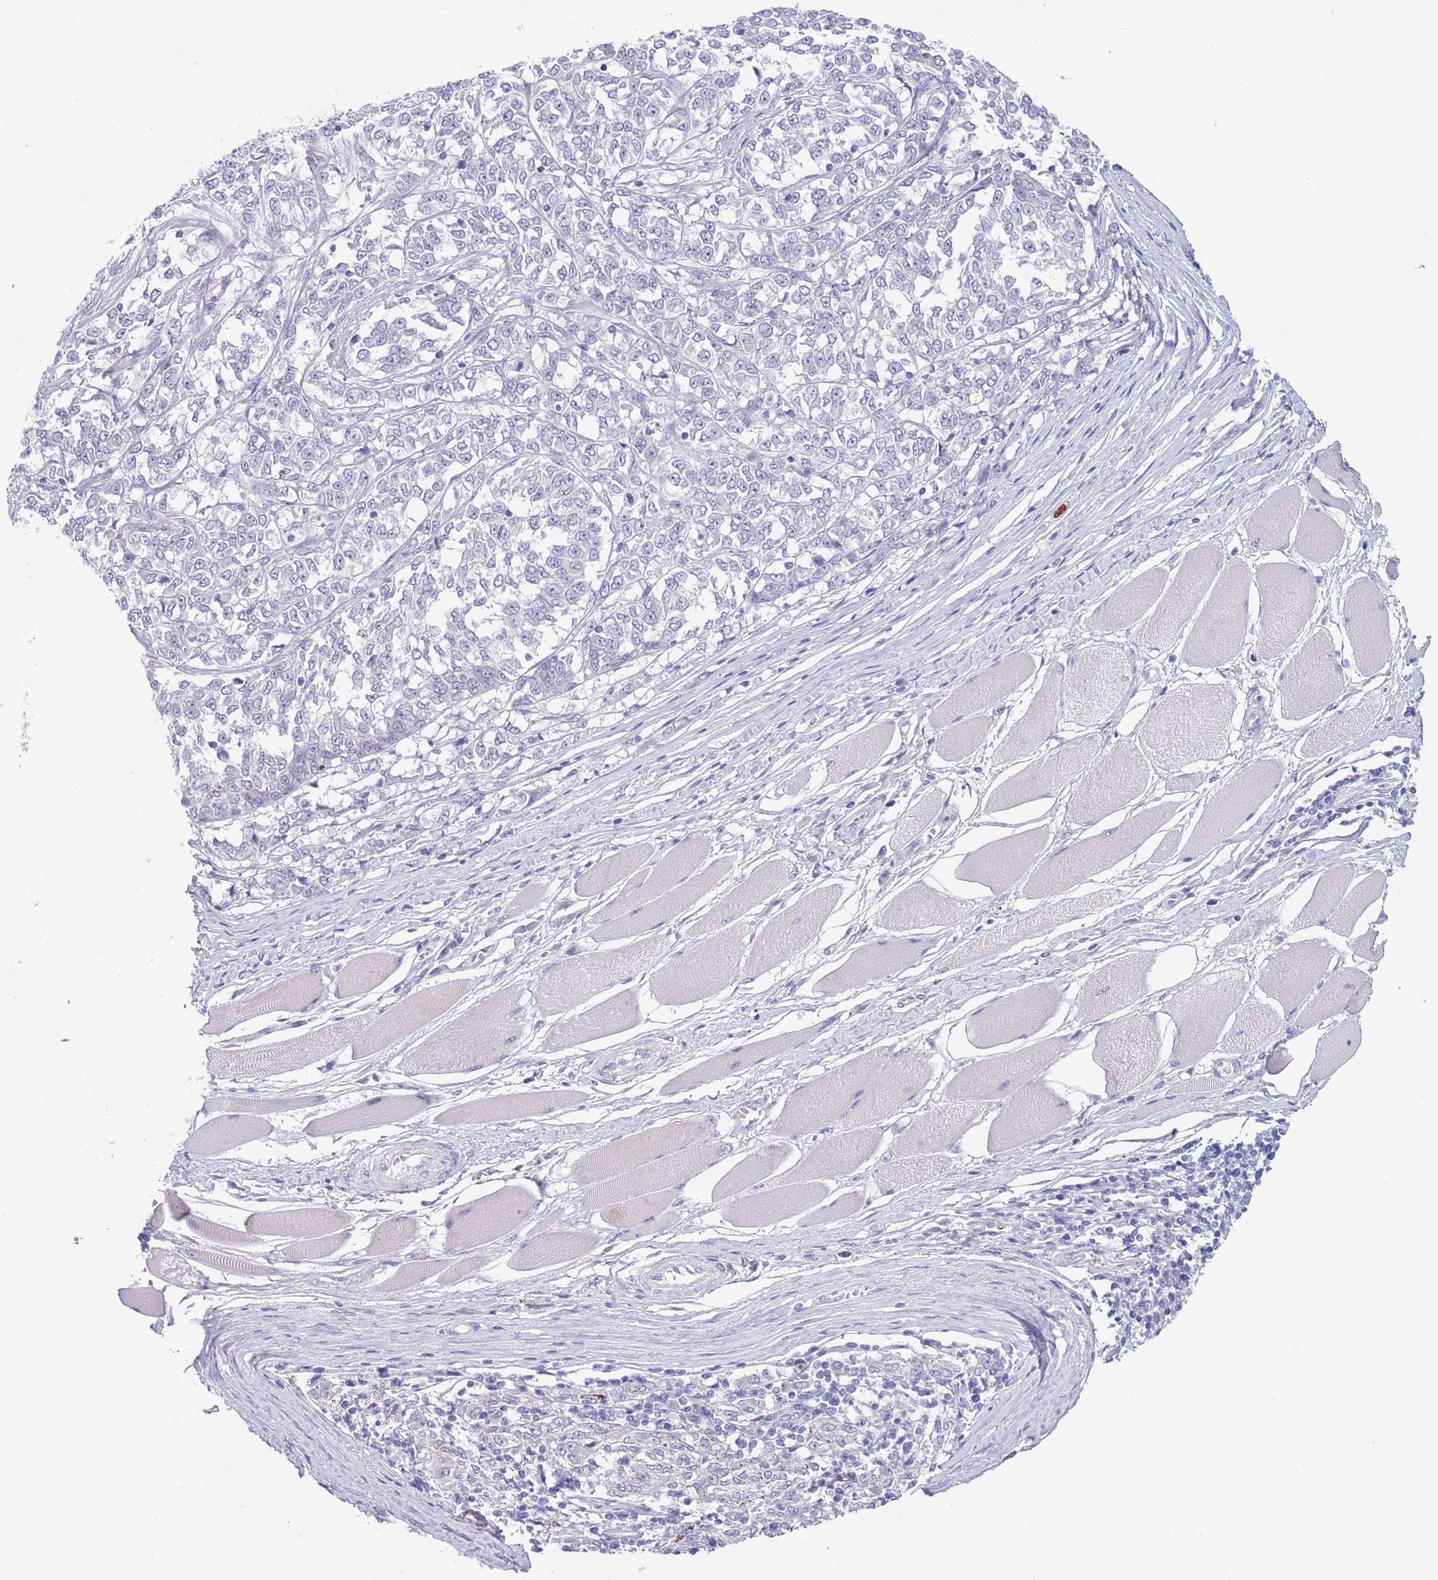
{"staining": {"intensity": "negative", "quantity": "none", "location": "none"}, "tissue": "melanoma", "cell_type": "Tumor cells", "image_type": "cancer", "snomed": [{"axis": "morphology", "description": "Malignant melanoma, NOS"}, {"axis": "topography", "description": "Skin"}], "caption": "Tumor cells show no significant protein positivity in melanoma. (Stains: DAB IHC with hematoxylin counter stain, Microscopy: brightfield microscopy at high magnification).", "gene": "ZFP2", "patient": {"sex": "female", "age": 72}}